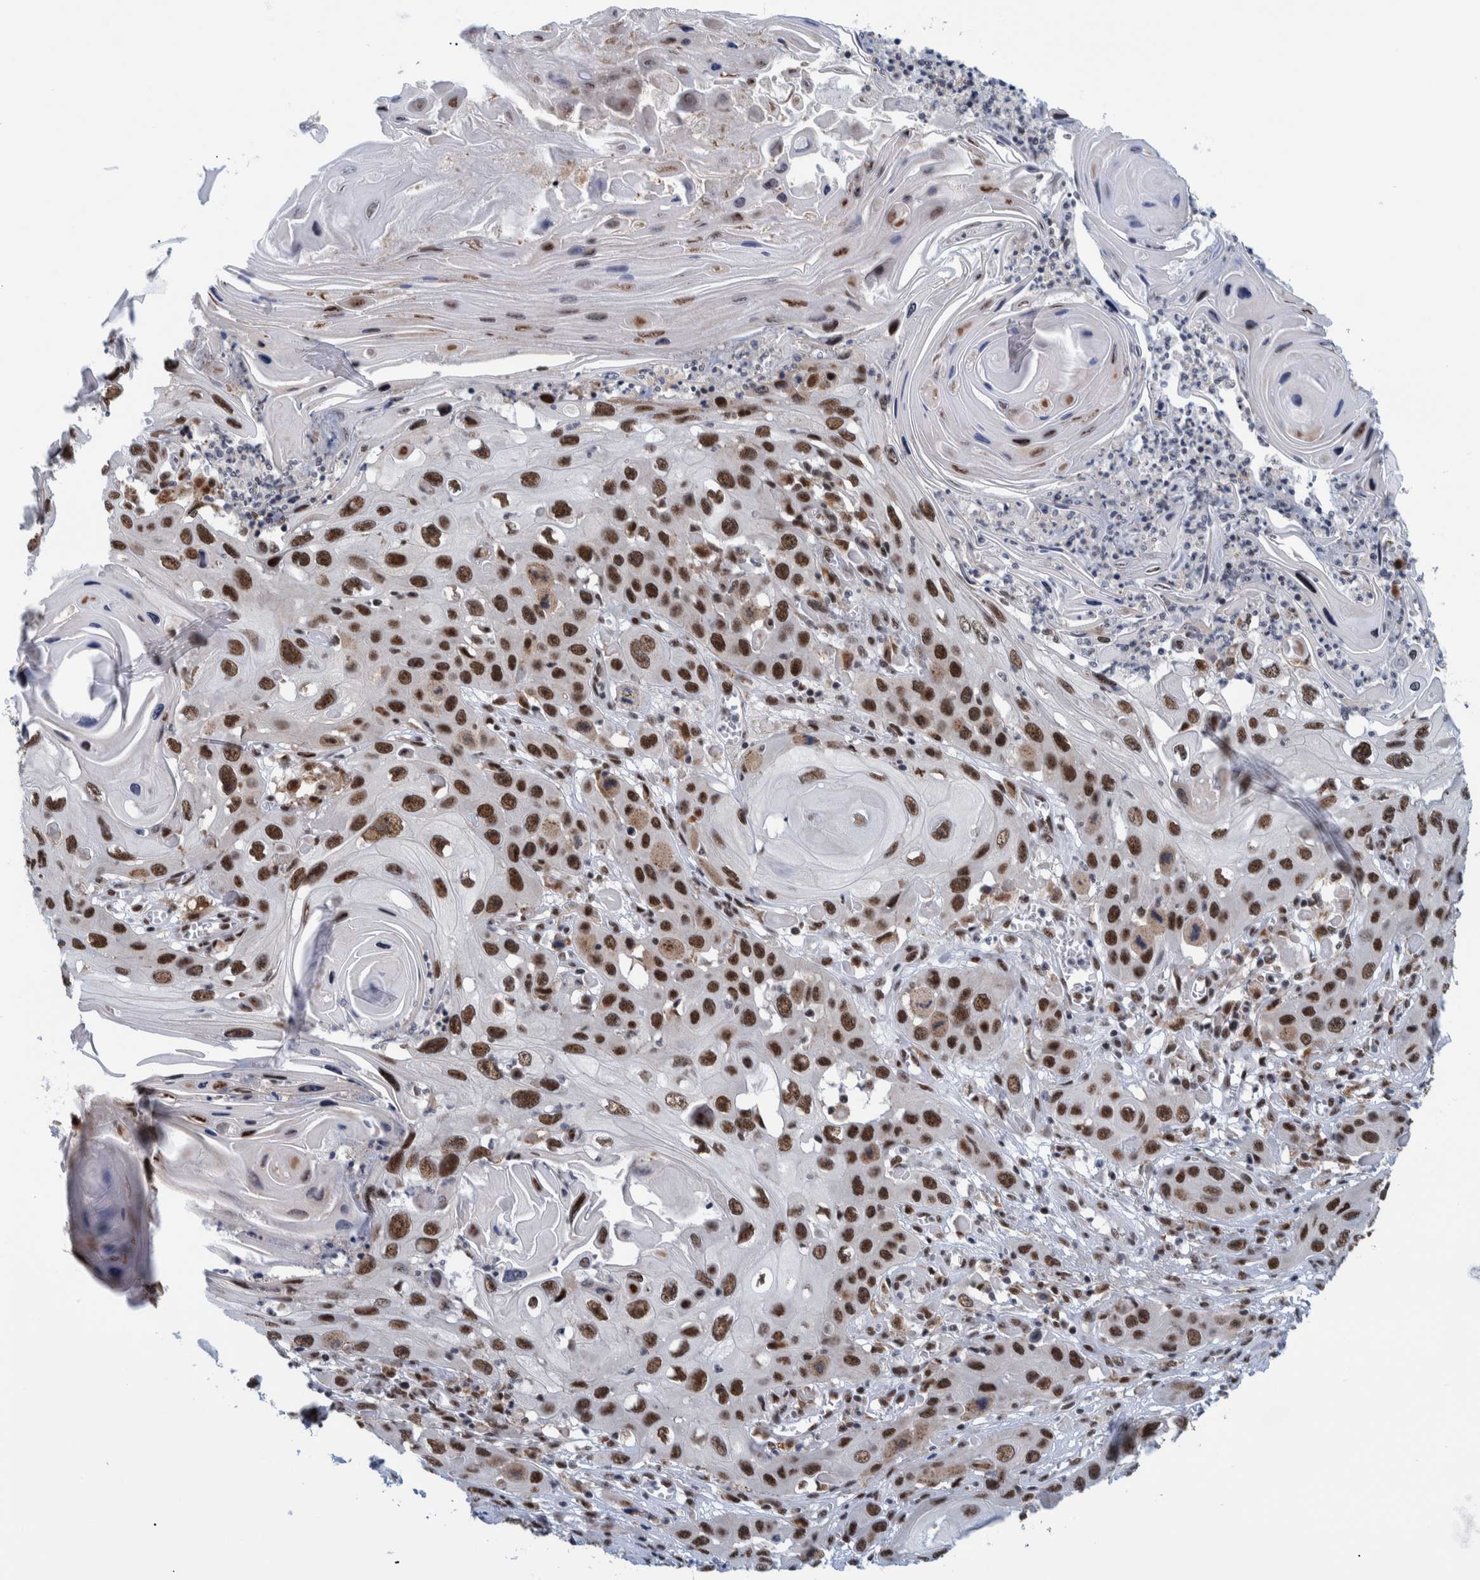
{"staining": {"intensity": "strong", "quantity": ">75%", "location": "nuclear"}, "tissue": "skin cancer", "cell_type": "Tumor cells", "image_type": "cancer", "snomed": [{"axis": "morphology", "description": "Squamous cell carcinoma, NOS"}, {"axis": "topography", "description": "Skin"}], "caption": "Skin cancer (squamous cell carcinoma) stained for a protein (brown) exhibits strong nuclear positive positivity in about >75% of tumor cells.", "gene": "EFTUD2", "patient": {"sex": "male", "age": 55}}